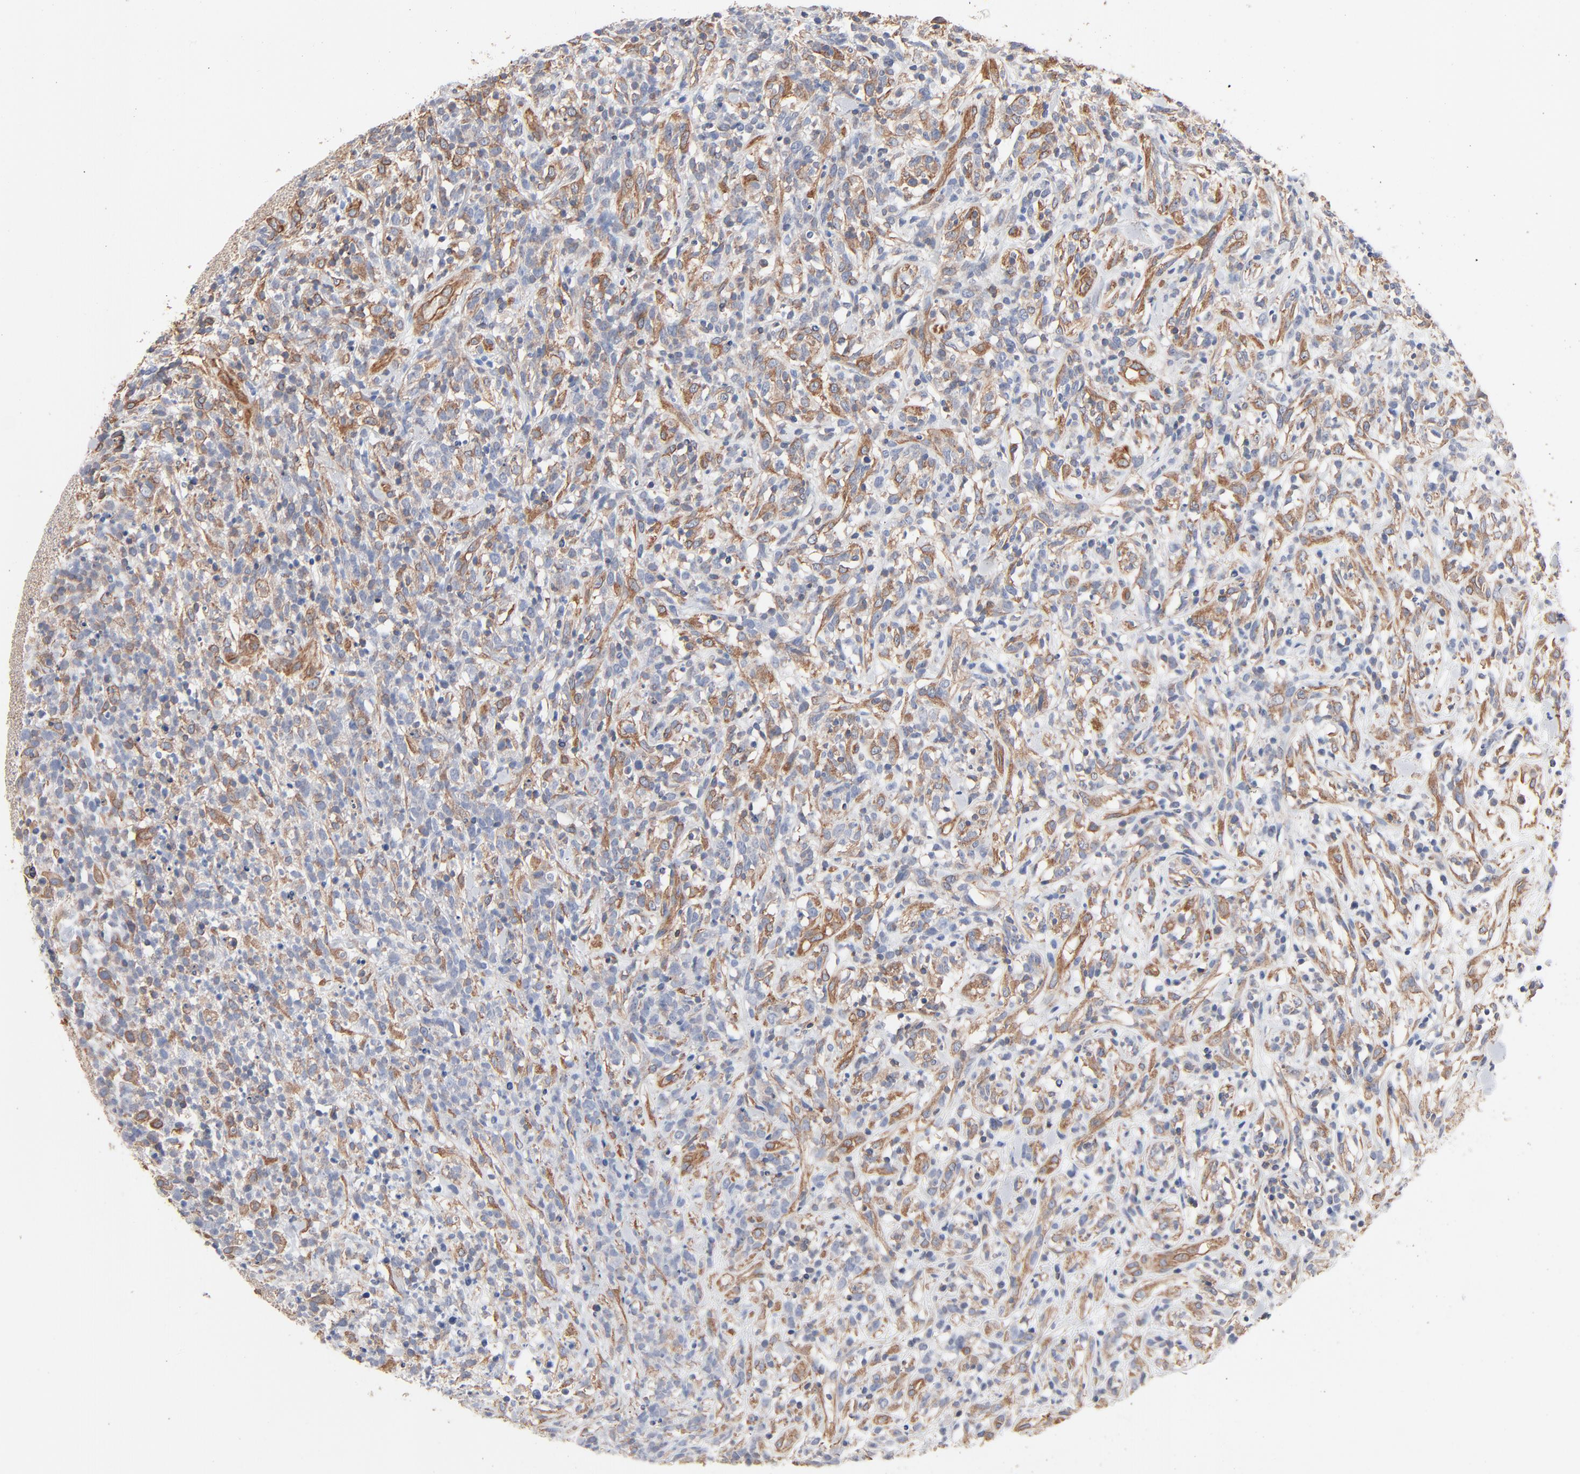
{"staining": {"intensity": "negative", "quantity": "none", "location": "none"}, "tissue": "lymphoma", "cell_type": "Tumor cells", "image_type": "cancer", "snomed": [{"axis": "morphology", "description": "Malignant lymphoma, non-Hodgkin's type, High grade"}, {"axis": "topography", "description": "Lymph node"}], "caption": "DAB (3,3'-diaminobenzidine) immunohistochemical staining of human malignant lymphoma, non-Hodgkin's type (high-grade) shows no significant expression in tumor cells.", "gene": "ABCD4", "patient": {"sex": "female", "age": 73}}